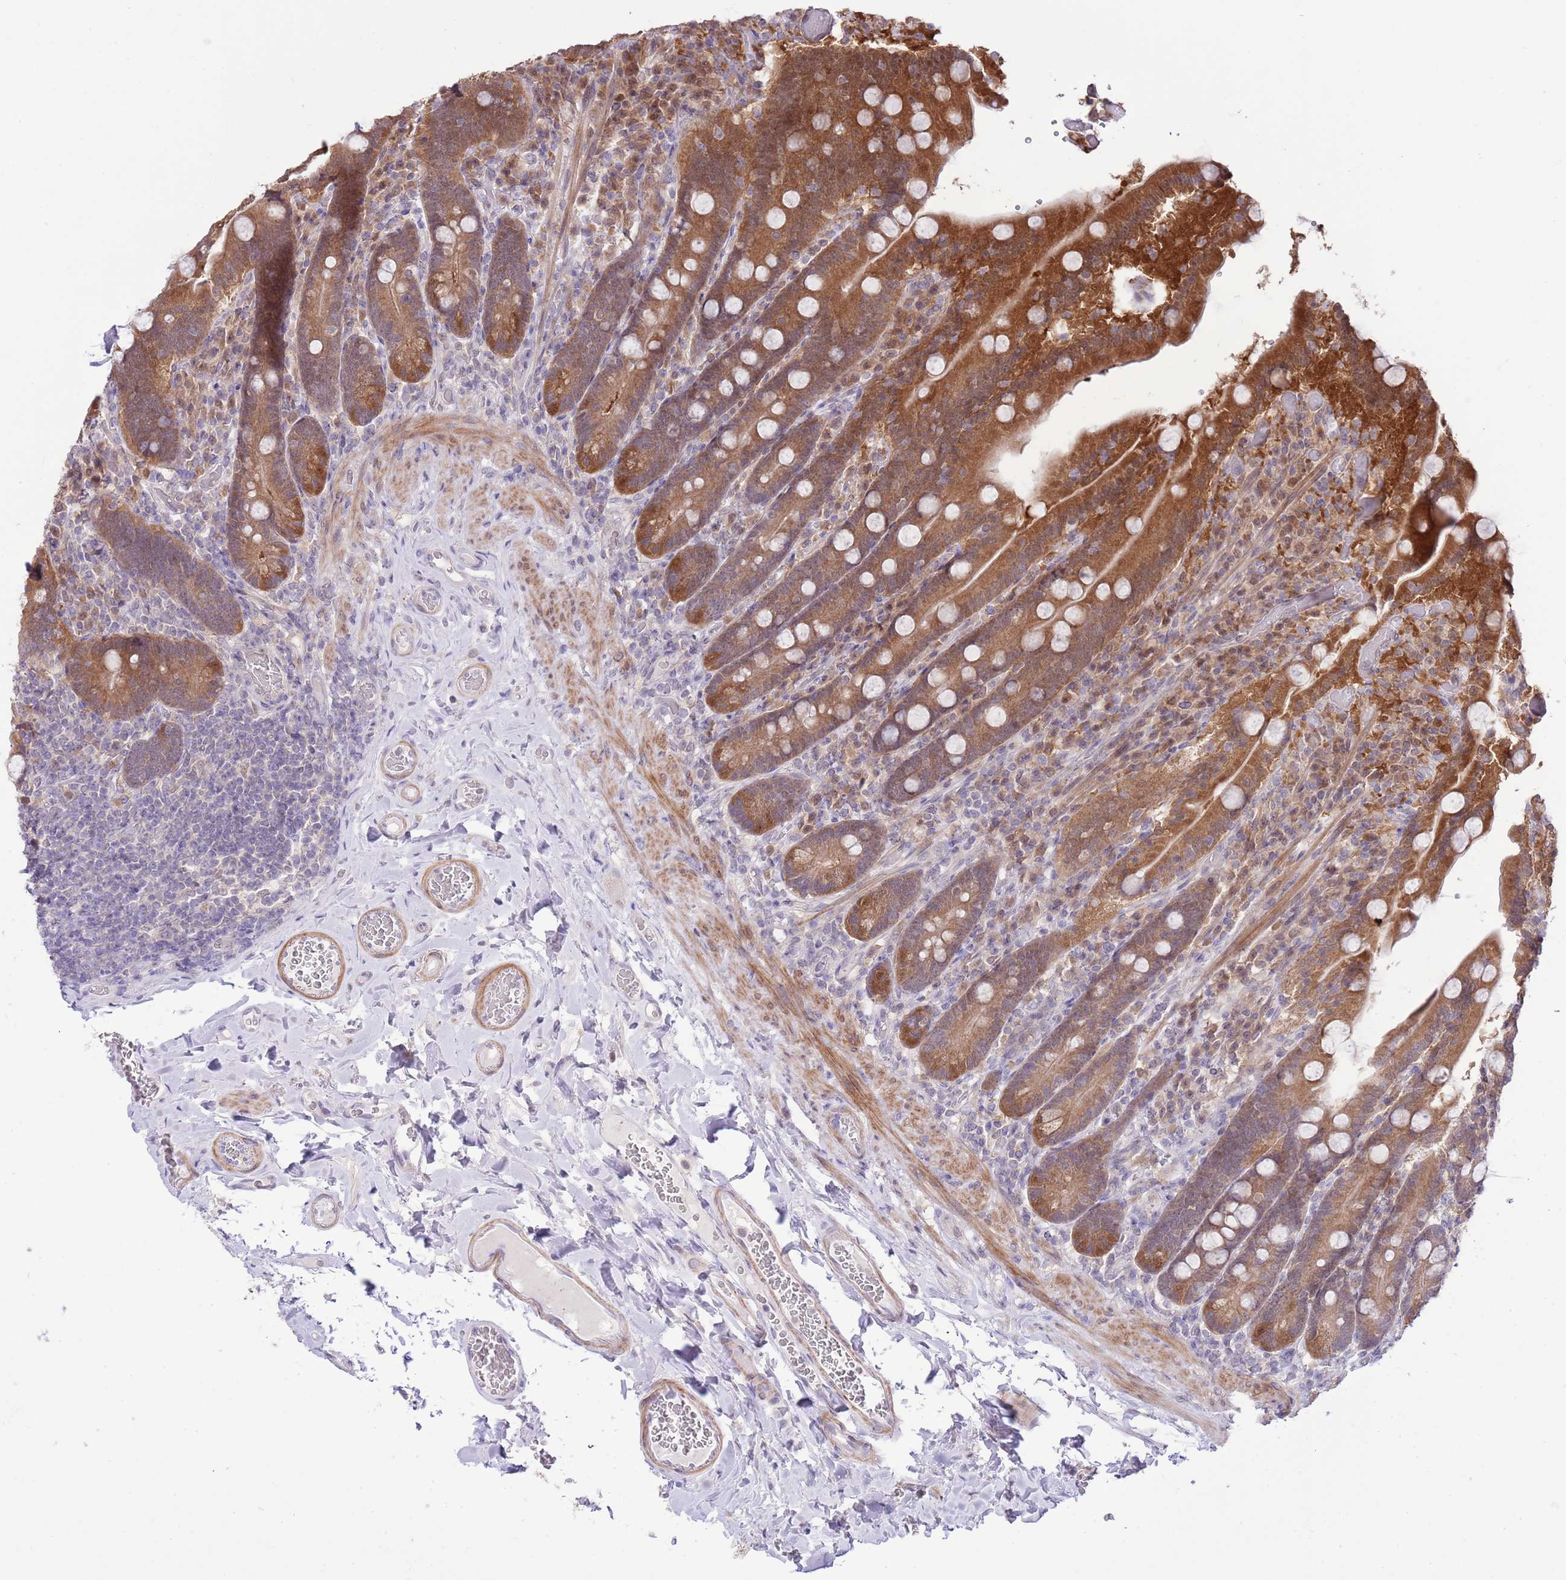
{"staining": {"intensity": "strong", "quantity": ">75%", "location": "cytoplasmic/membranous"}, "tissue": "duodenum", "cell_type": "Glandular cells", "image_type": "normal", "snomed": [{"axis": "morphology", "description": "Normal tissue, NOS"}, {"axis": "topography", "description": "Duodenum"}], "caption": "Glandular cells display high levels of strong cytoplasmic/membranous staining in approximately >75% of cells in normal duodenum.", "gene": "GALK2", "patient": {"sex": "female", "age": 62}}